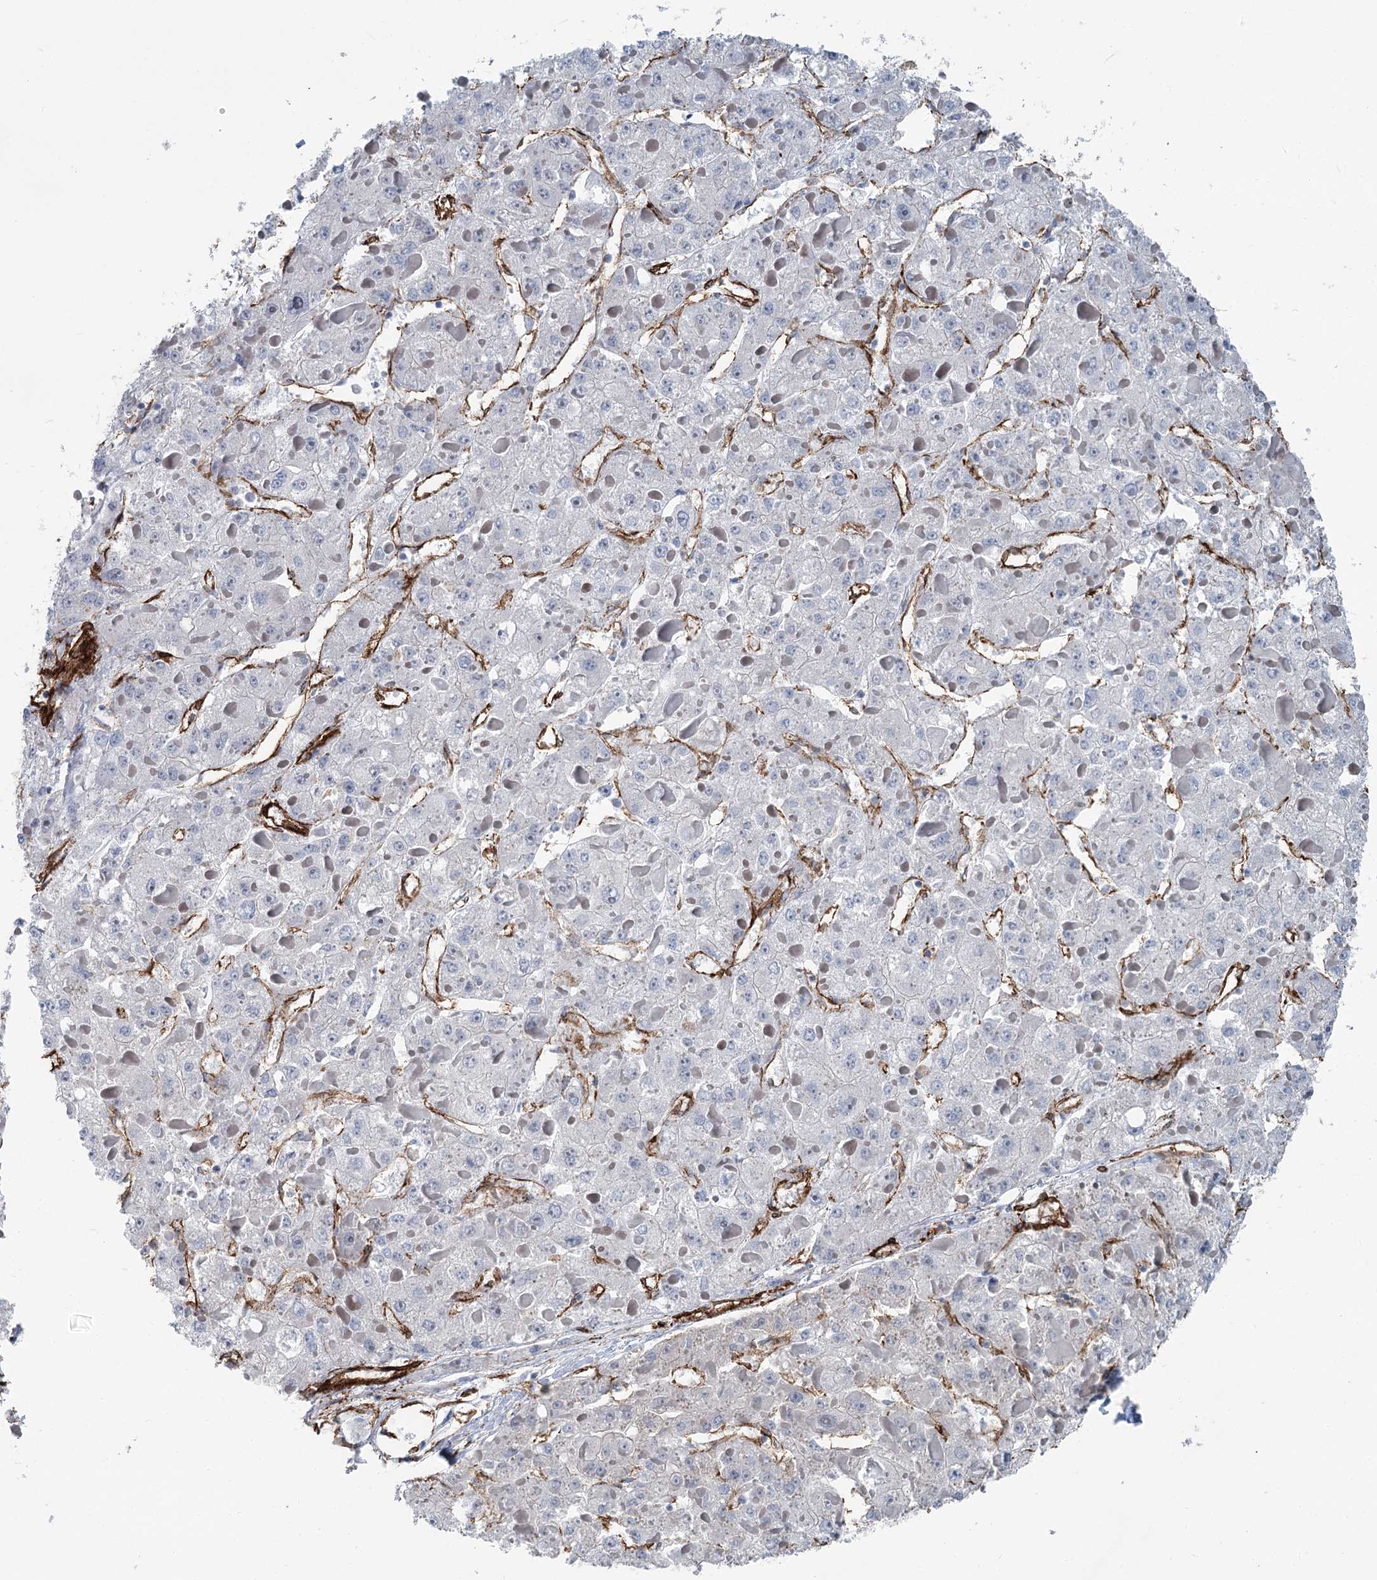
{"staining": {"intensity": "negative", "quantity": "none", "location": "none"}, "tissue": "liver cancer", "cell_type": "Tumor cells", "image_type": "cancer", "snomed": [{"axis": "morphology", "description": "Carcinoma, Hepatocellular, NOS"}, {"axis": "topography", "description": "Liver"}], "caption": "Liver hepatocellular carcinoma was stained to show a protein in brown. There is no significant expression in tumor cells. Brightfield microscopy of immunohistochemistry (IHC) stained with DAB (brown) and hematoxylin (blue), captured at high magnification.", "gene": "IQSEC1", "patient": {"sex": "female", "age": 73}}